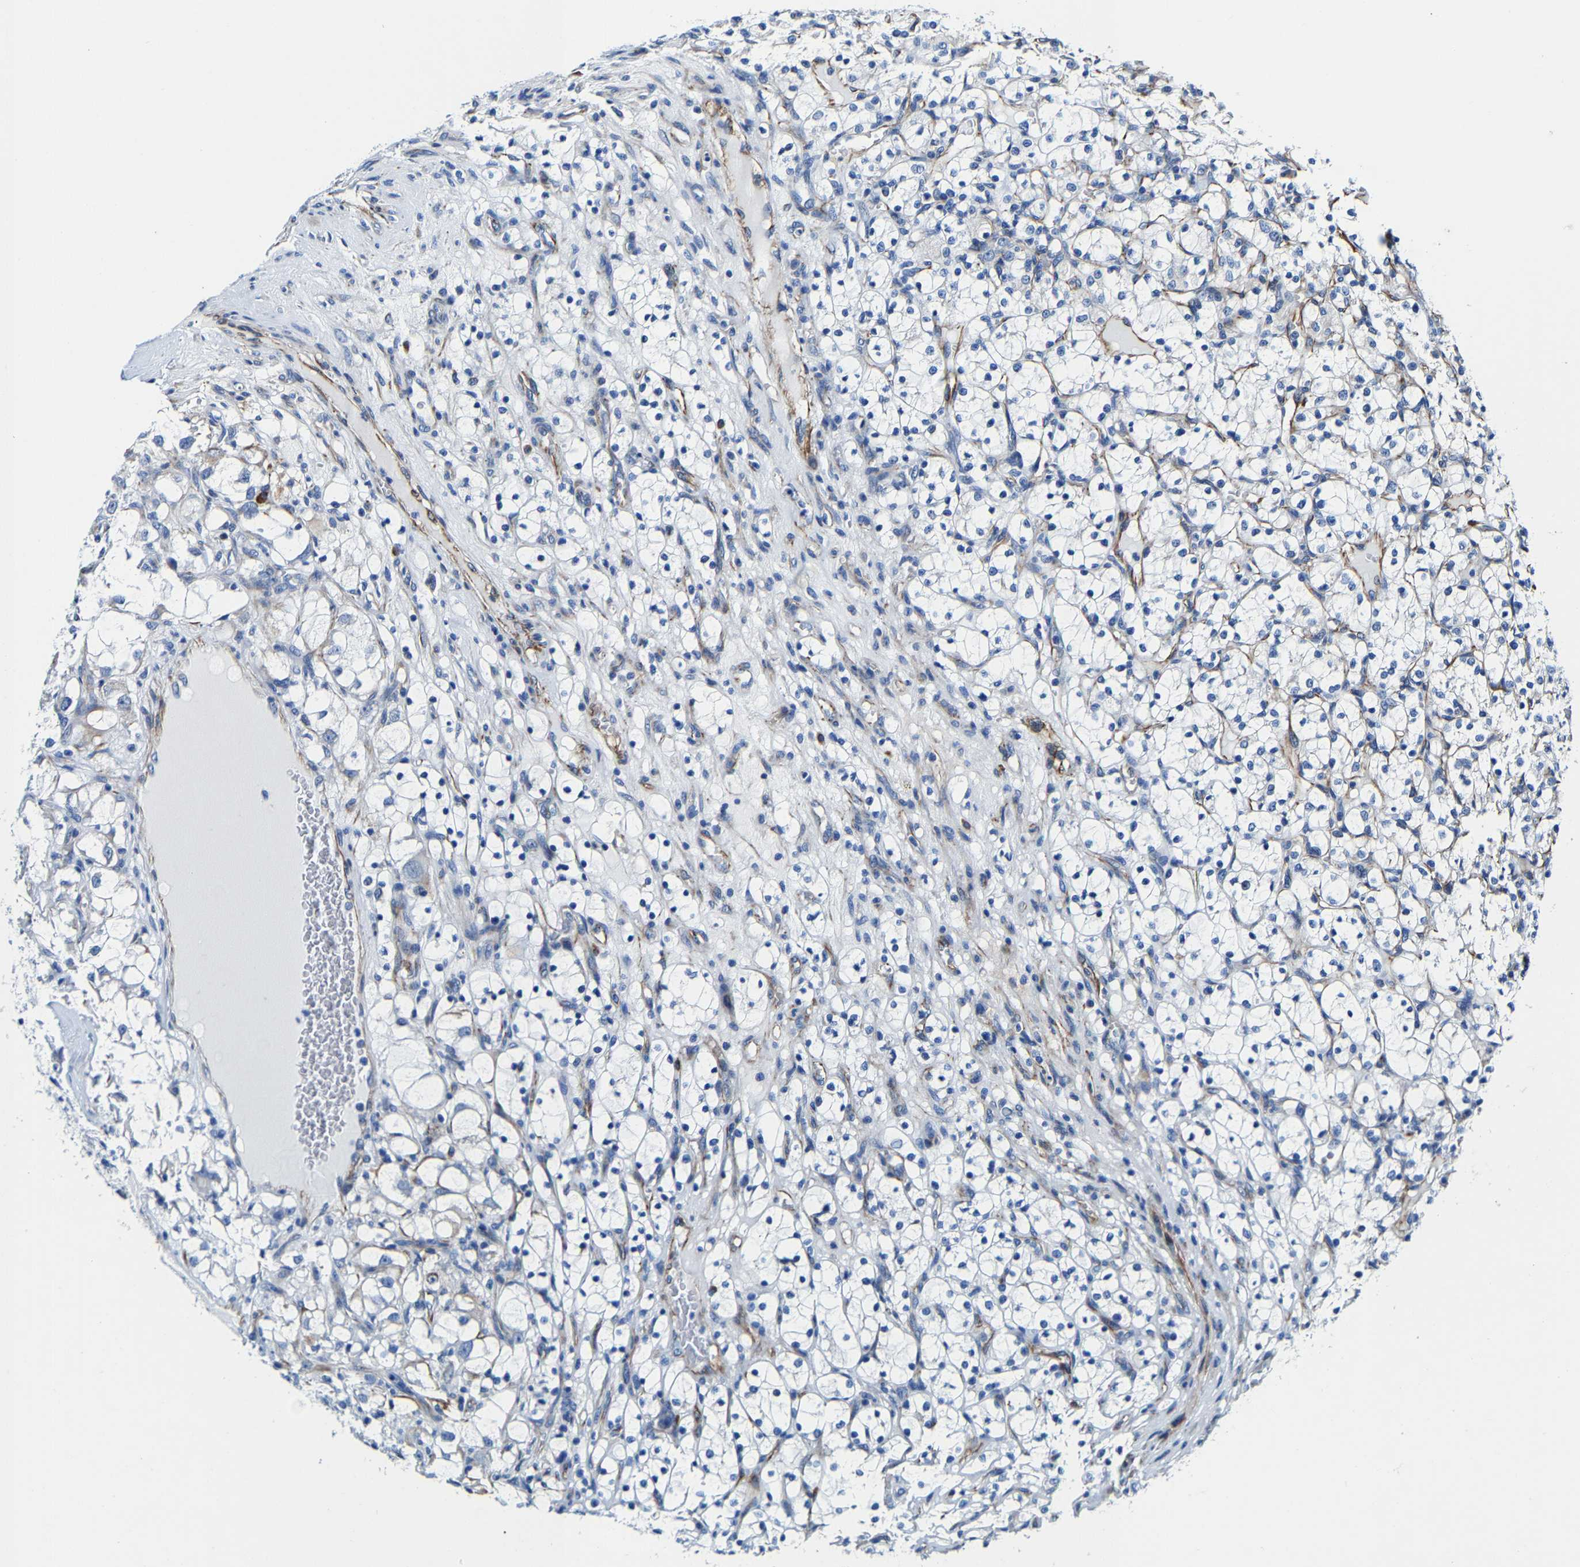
{"staining": {"intensity": "negative", "quantity": "none", "location": "none"}, "tissue": "renal cancer", "cell_type": "Tumor cells", "image_type": "cancer", "snomed": [{"axis": "morphology", "description": "Adenocarcinoma, NOS"}, {"axis": "topography", "description": "Kidney"}], "caption": "Immunohistochemical staining of human renal cancer (adenocarcinoma) exhibits no significant expression in tumor cells.", "gene": "MMEL1", "patient": {"sex": "female", "age": 69}}